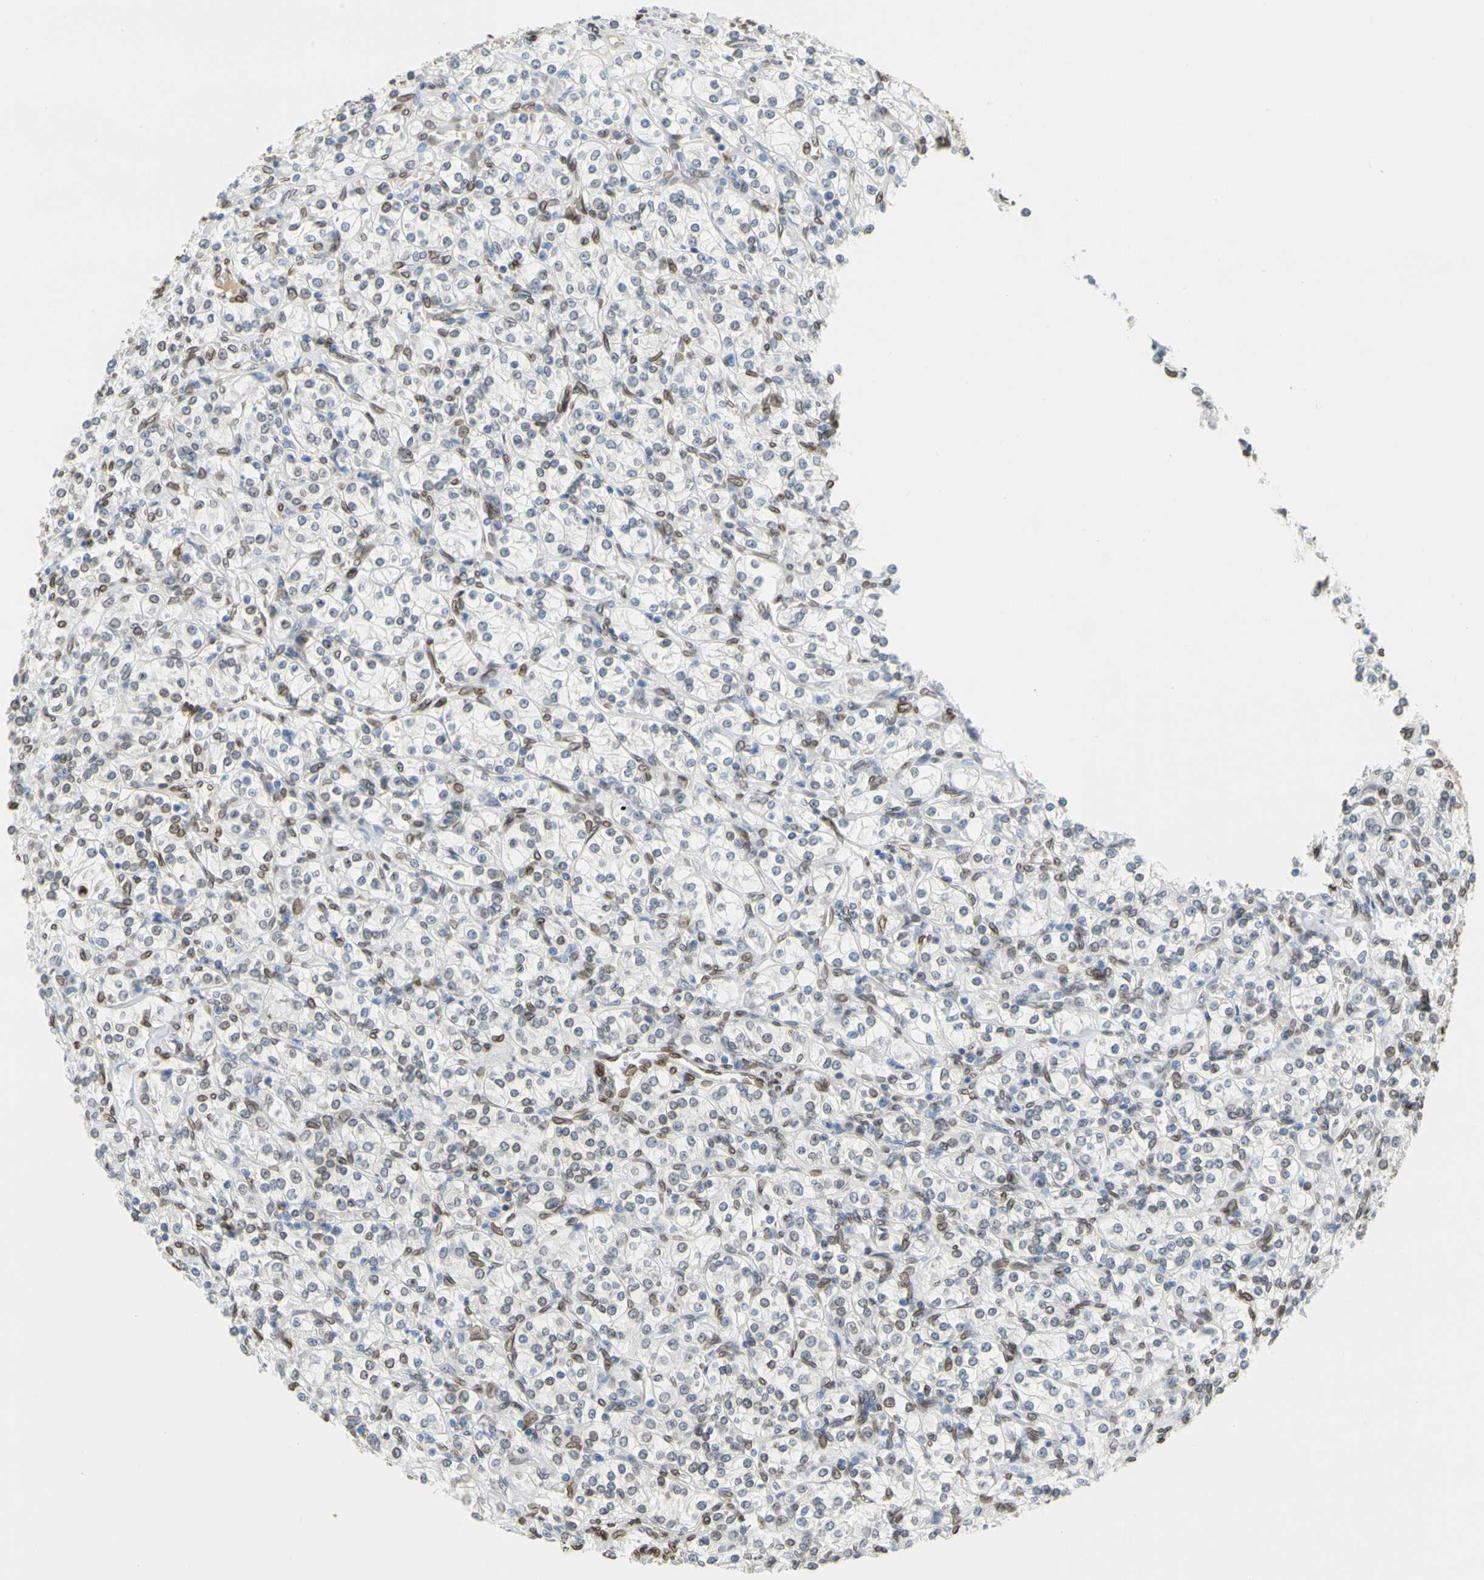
{"staining": {"intensity": "weak", "quantity": "25%-75%", "location": "cytoplasmic/membranous,nuclear"}, "tissue": "renal cancer", "cell_type": "Tumor cells", "image_type": "cancer", "snomed": [{"axis": "morphology", "description": "Adenocarcinoma, NOS"}, {"axis": "topography", "description": "Kidney"}], "caption": "IHC (DAB) staining of renal cancer (adenocarcinoma) shows weak cytoplasmic/membranous and nuclear protein expression in approximately 25%-75% of tumor cells.", "gene": "SUN1", "patient": {"sex": "male", "age": 77}}